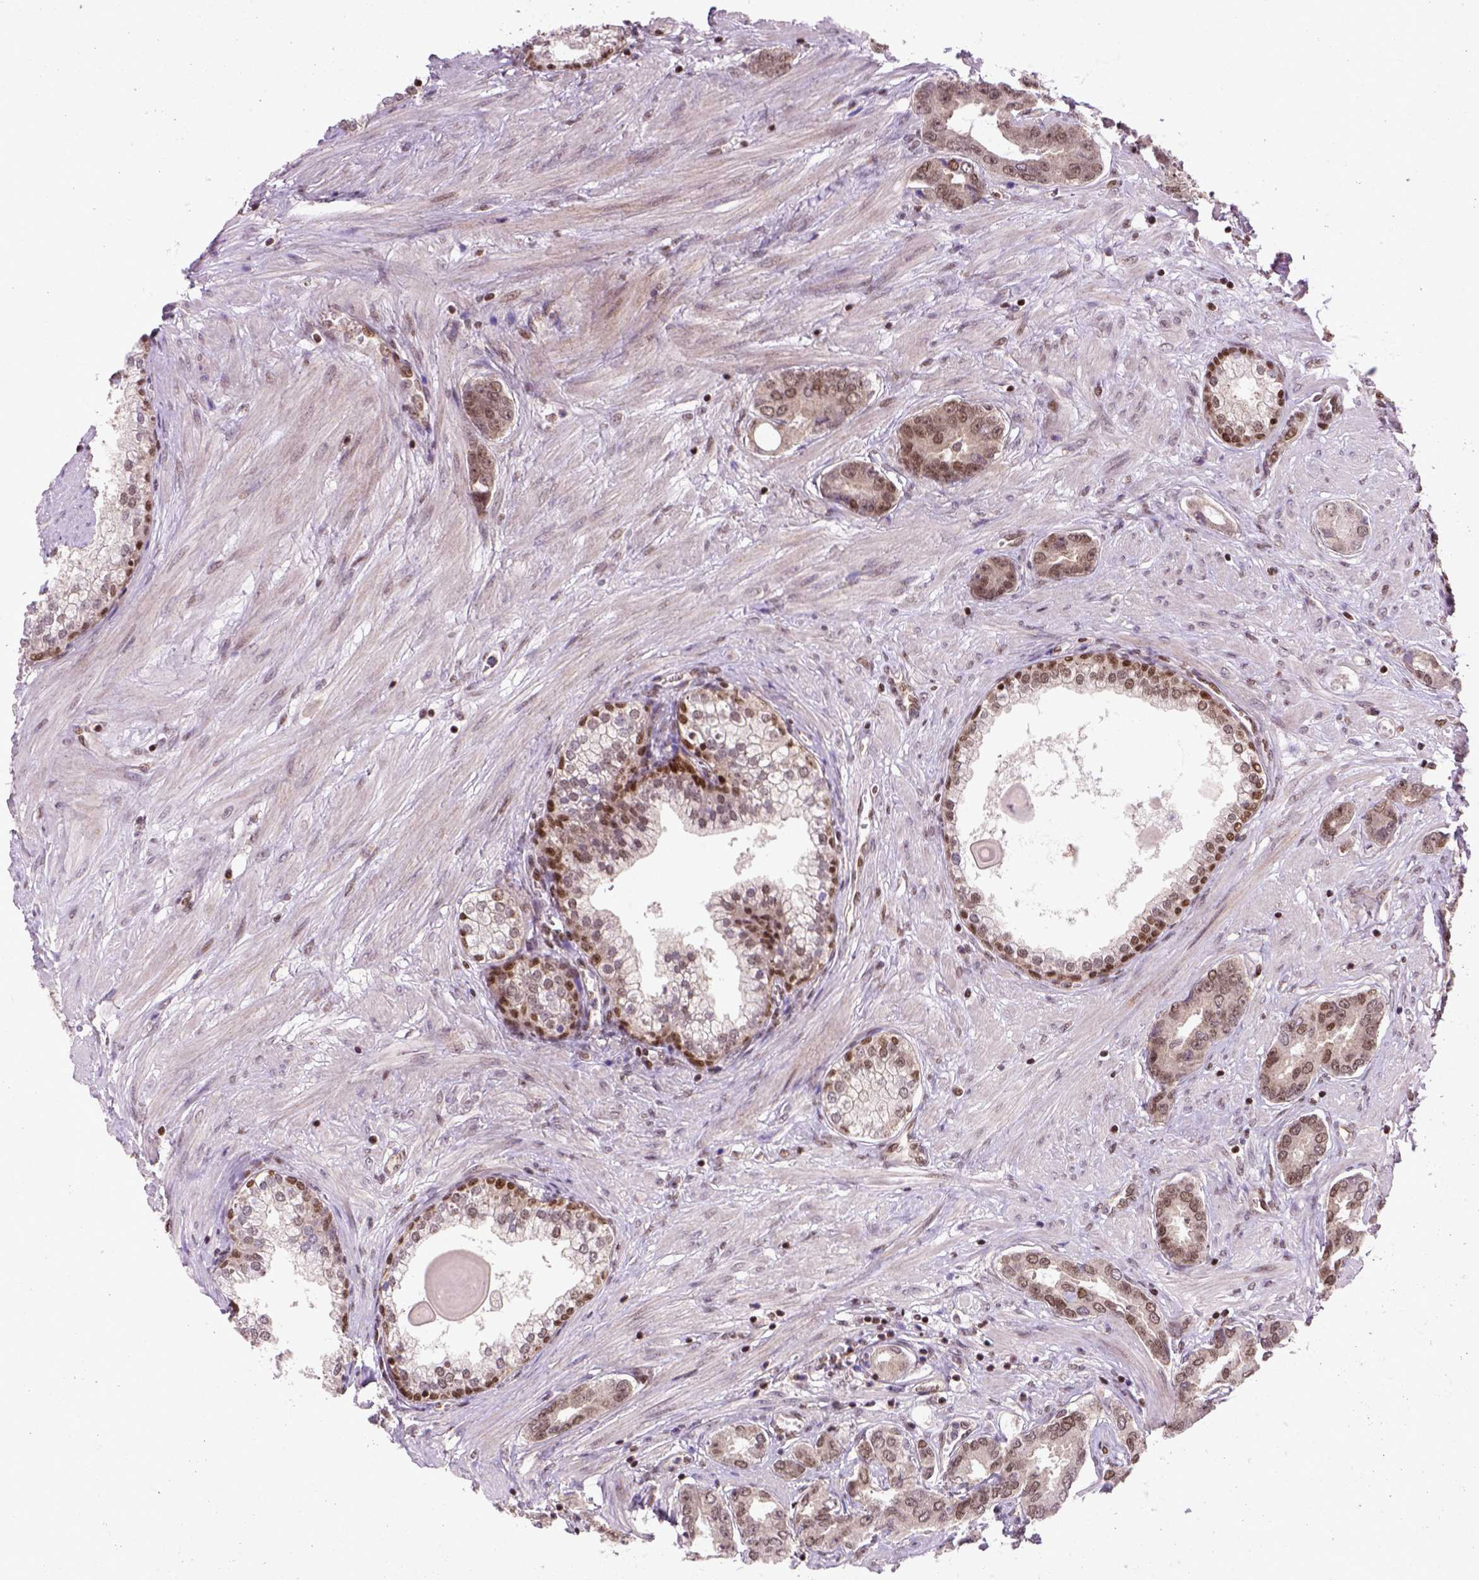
{"staining": {"intensity": "moderate", "quantity": ">75%", "location": "nuclear"}, "tissue": "prostate cancer", "cell_type": "Tumor cells", "image_type": "cancer", "snomed": [{"axis": "morphology", "description": "Adenocarcinoma, NOS"}, {"axis": "topography", "description": "Prostate"}], "caption": "Protein analysis of adenocarcinoma (prostate) tissue exhibits moderate nuclear staining in about >75% of tumor cells.", "gene": "MGMT", "patient": {"sex": "male", "age": 67}}